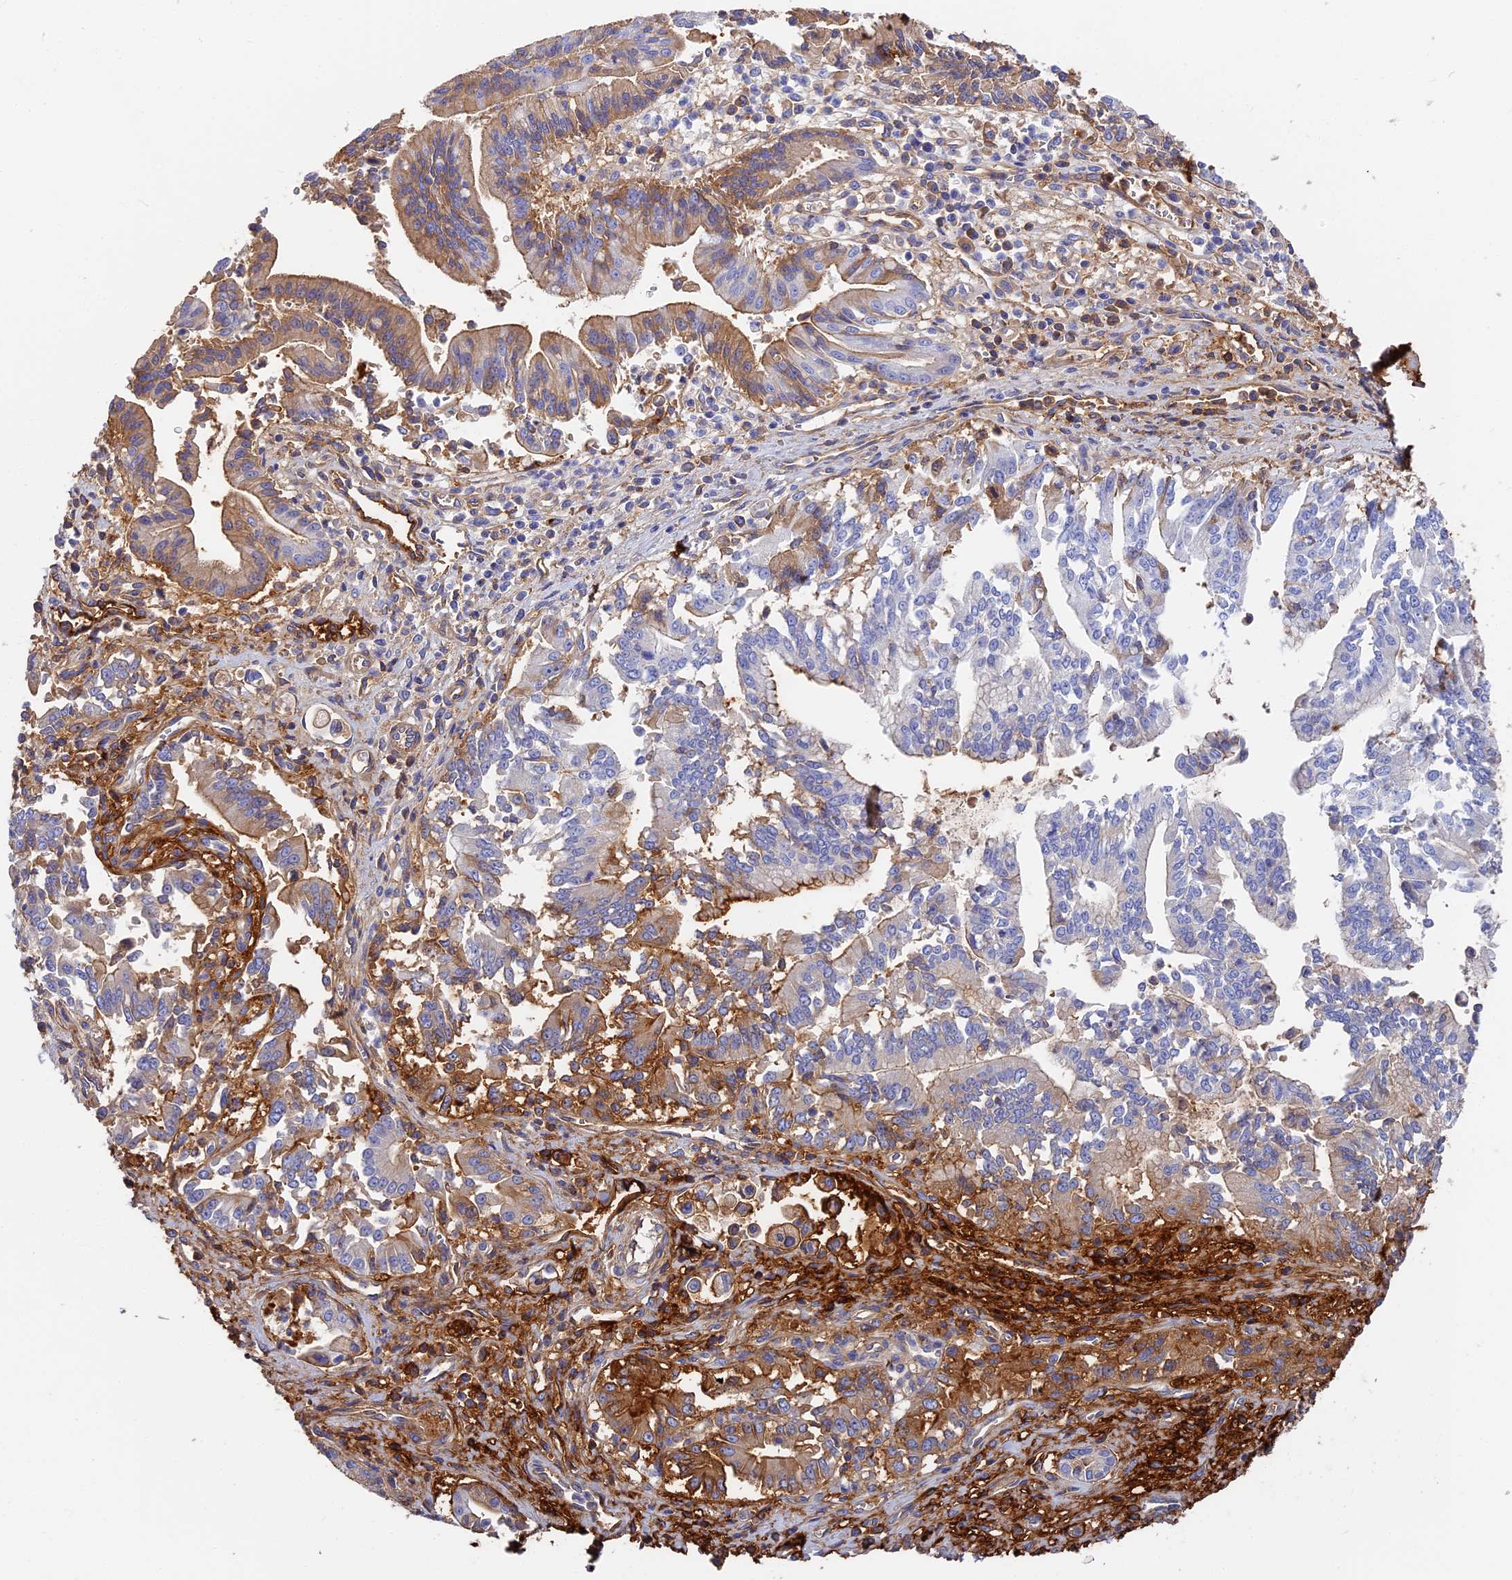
{"staining": {"intensity": "moderate", "quantity": "<25%", "location": "cytoplasmic/membranous"}, "tissue": "pancreatic cancer", "cell_type": "Tumor cells", "image_type": "cancer", "snomed": [{"axis": "morphology", "description": "Adenocarcinoma, NOS"}, {"axis": "topography", "description": "Pancreas"}], "caption": "DAB immunohistochemical staining of human pancreatic cancer (adenocarcinoma) exhibits moderate cytoplasmic/membranous protein expression in about <25% of tumor cells.", "gene": "ITIH1", "patient": {"sex": "male", "age": 78}}